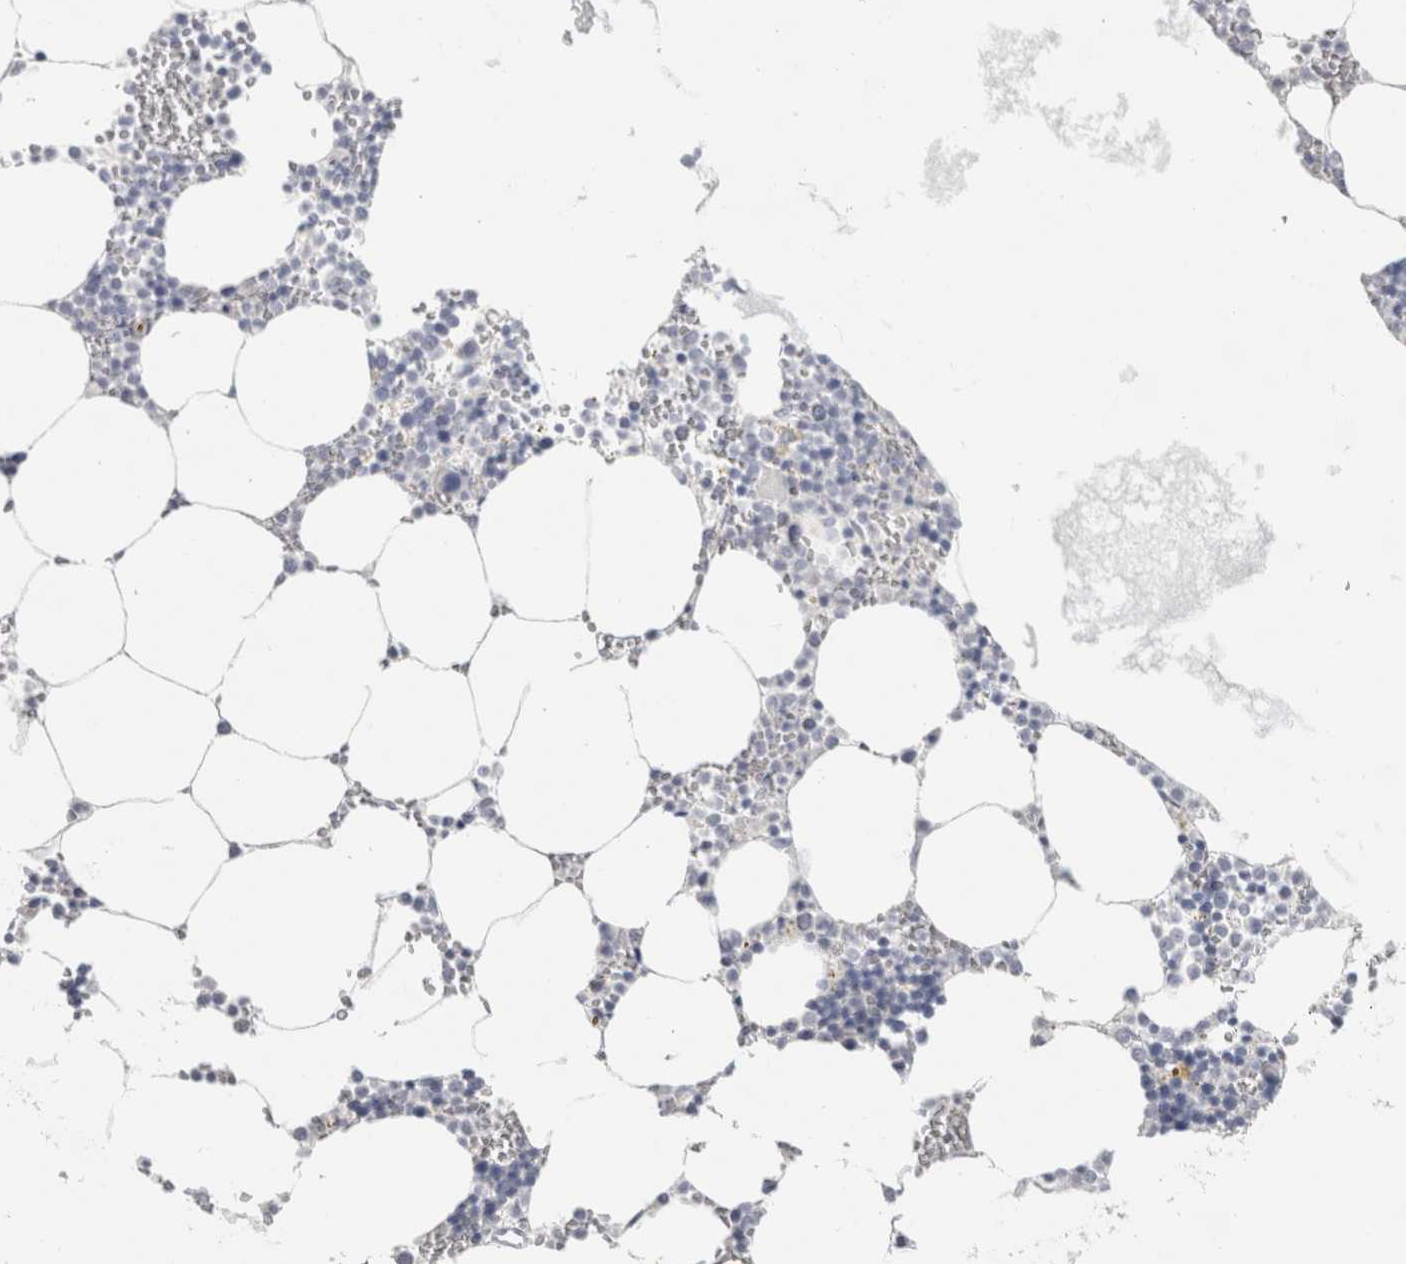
{"staining": {"intensity": "negative", "quantity": "none", "location": "none"}, "tissue": "bone marrow", "cell_type": "Hematopoietic cells", "image_type": "normal", "snomed": [{"axis": "morphology", "description": "Normal tissue, NOS"}, {"axis": "topography", "description": "Bone marrow"}], "caption": "The histopathology image demonstrates no significant positivity in hematopoietic cells of bone marrow.", "gene": "SLC6A1", "patient": {"sex": "male", "age": 70}}